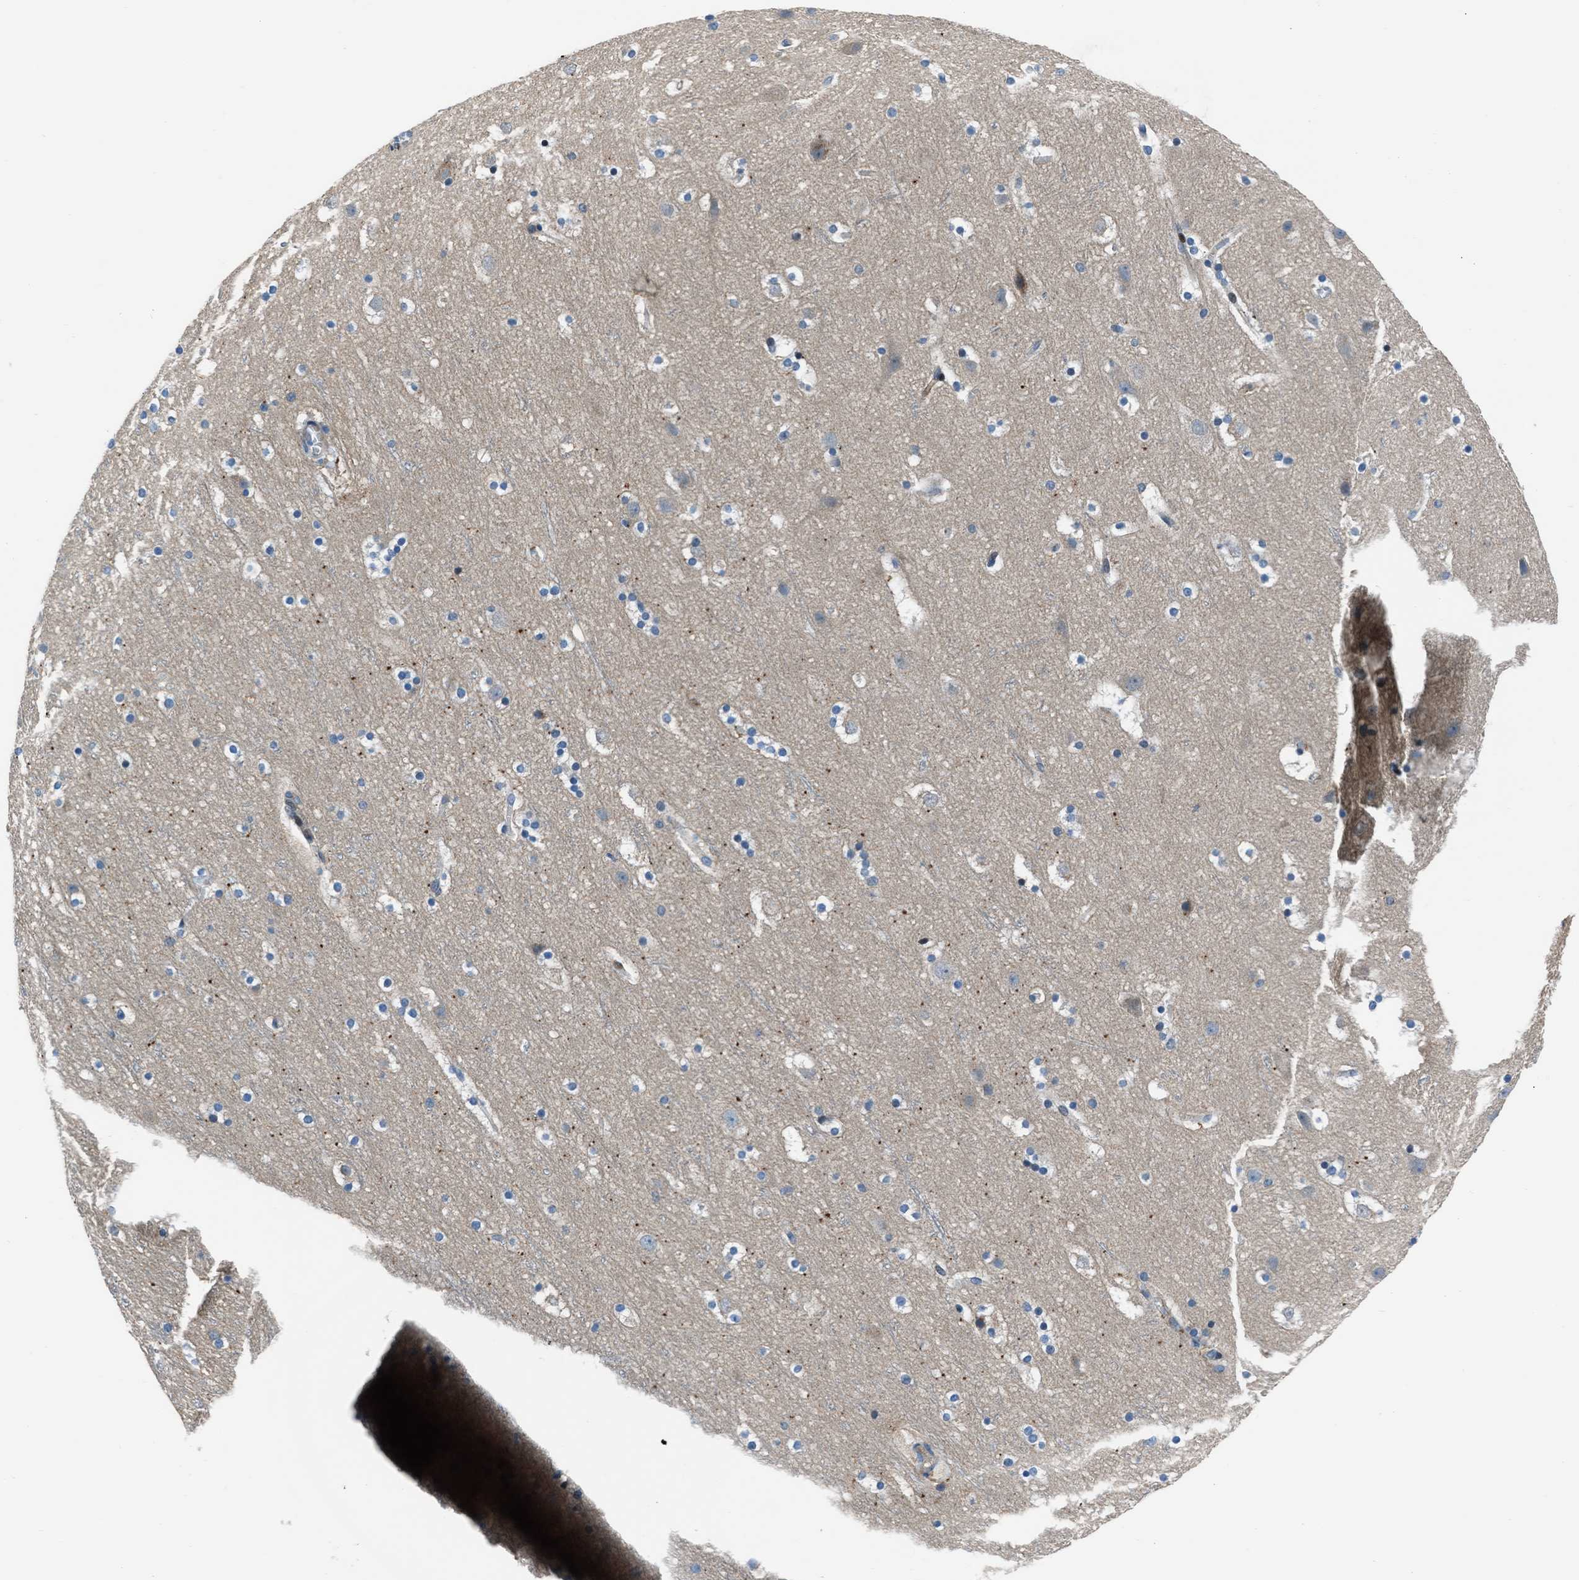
{"staining": {"intensity": "weak", "quantity": "25%-75%", "location": "nuclear"}, "tissue": "cerebral cortex", "cell_type": "Endothelial cells", "image_type": "normal", "snomed": [{"axis": "morphology", "description": "Normal tissue, NOS"}, {"axis": "topography", "description": "Cerebral cortex"}], "caption": "Endothelial cells reveal weak nuclear expression in about 25%-75% of cells in benign cerebral cortex.", "gene": "SLC38A6", "patient": {"sex": "male", "age": 45}}